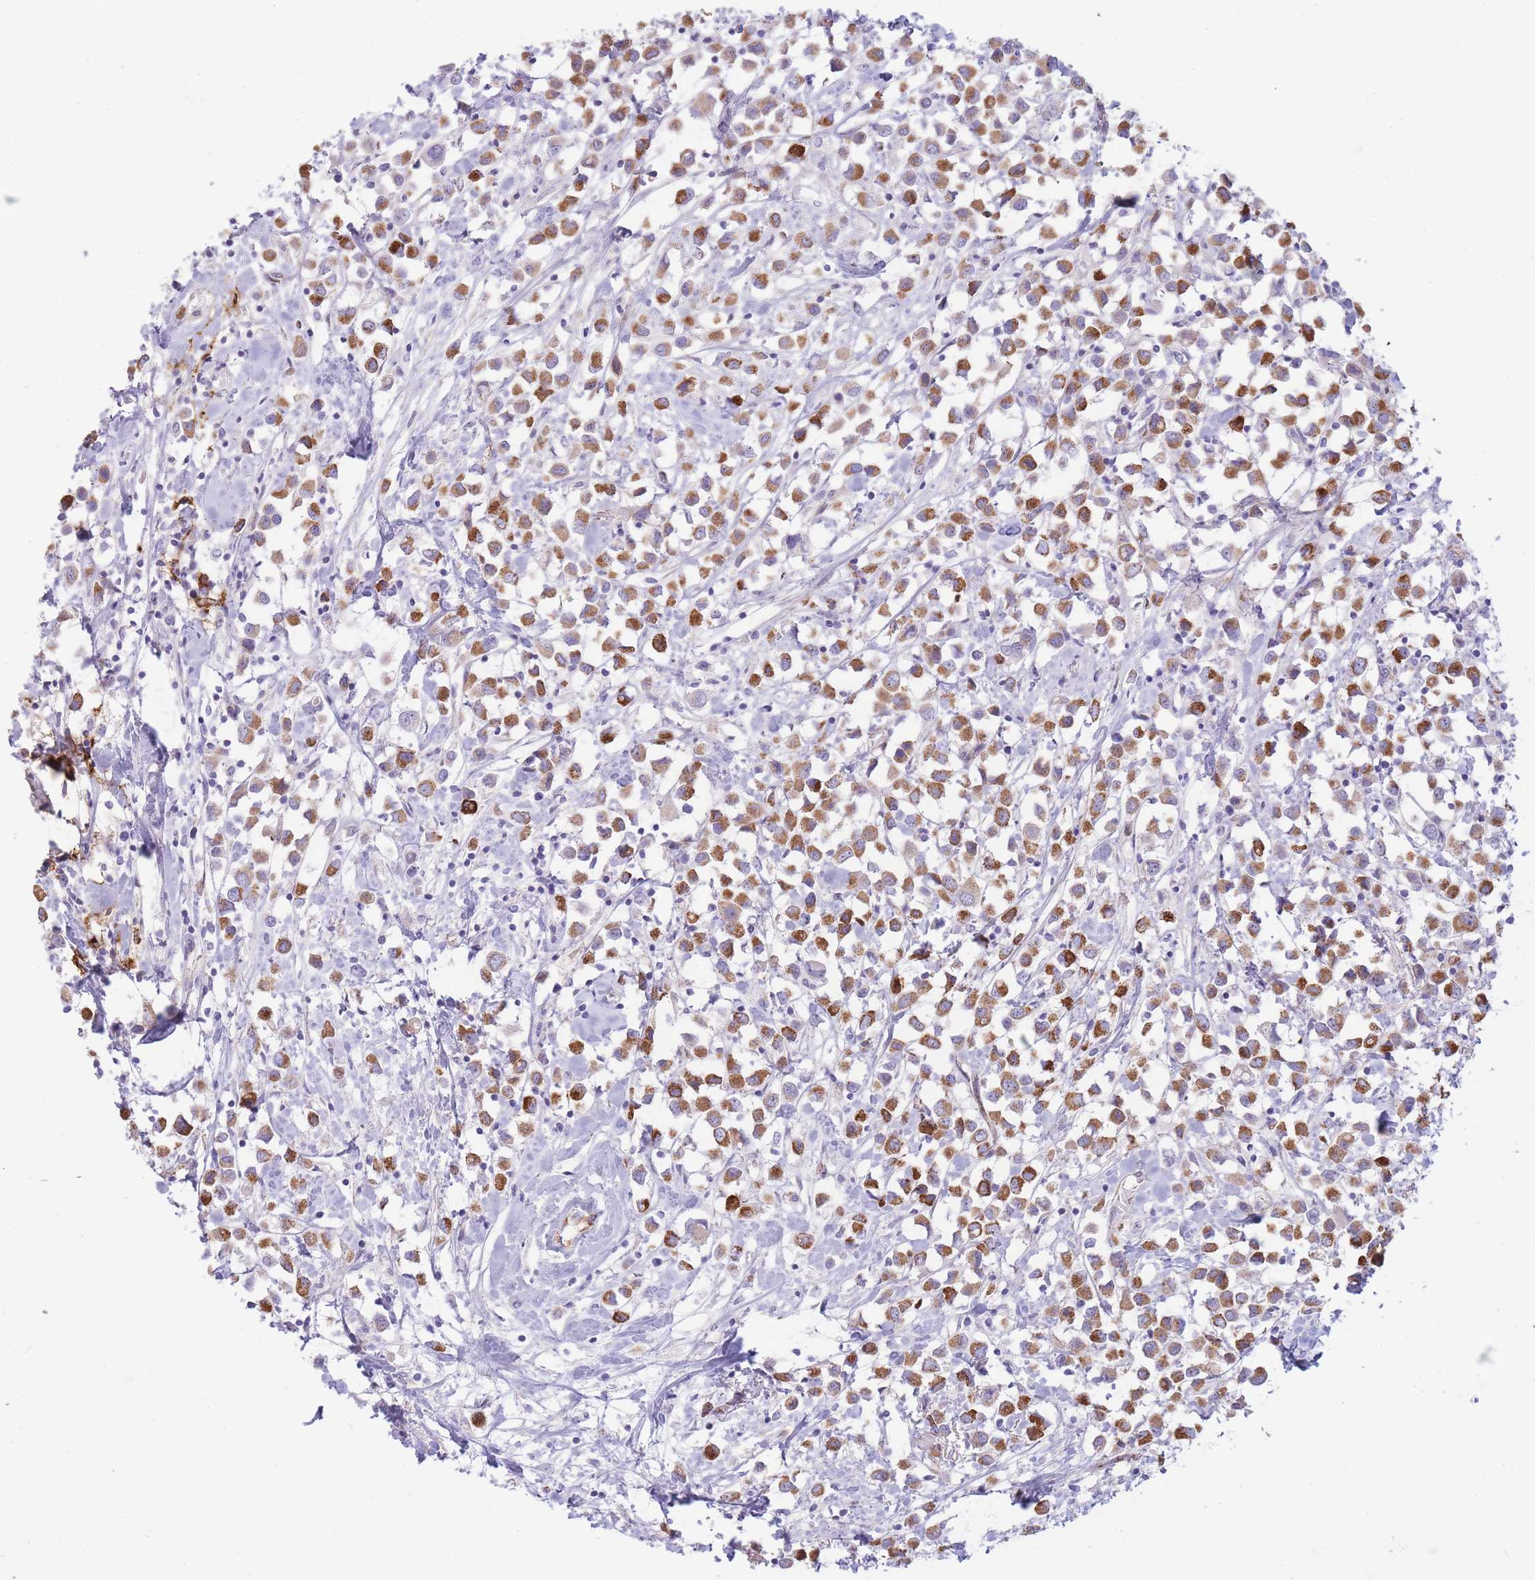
{"staining": {"intensity": "moderate", "quantity": ">75%", "location": "cytoplasmic/membranous"}, "tissue": "breast cancer", "cell_type": "Tumor cells", "image_type": "cancer", "snomed": [{"axis": "morphology", "description": "Duct carcinoma"}, {"axis": "topography", "description": "Breast"}], "caption": "Immunohistochemical staining of invasive ductal carcinoma (breast) displays medium levels of moderate cytoplasmic/membranous staining in approximately >75% of tumor cells.", "gene": "UTP14A", "patient": {"sex": "female", "age": 61}}